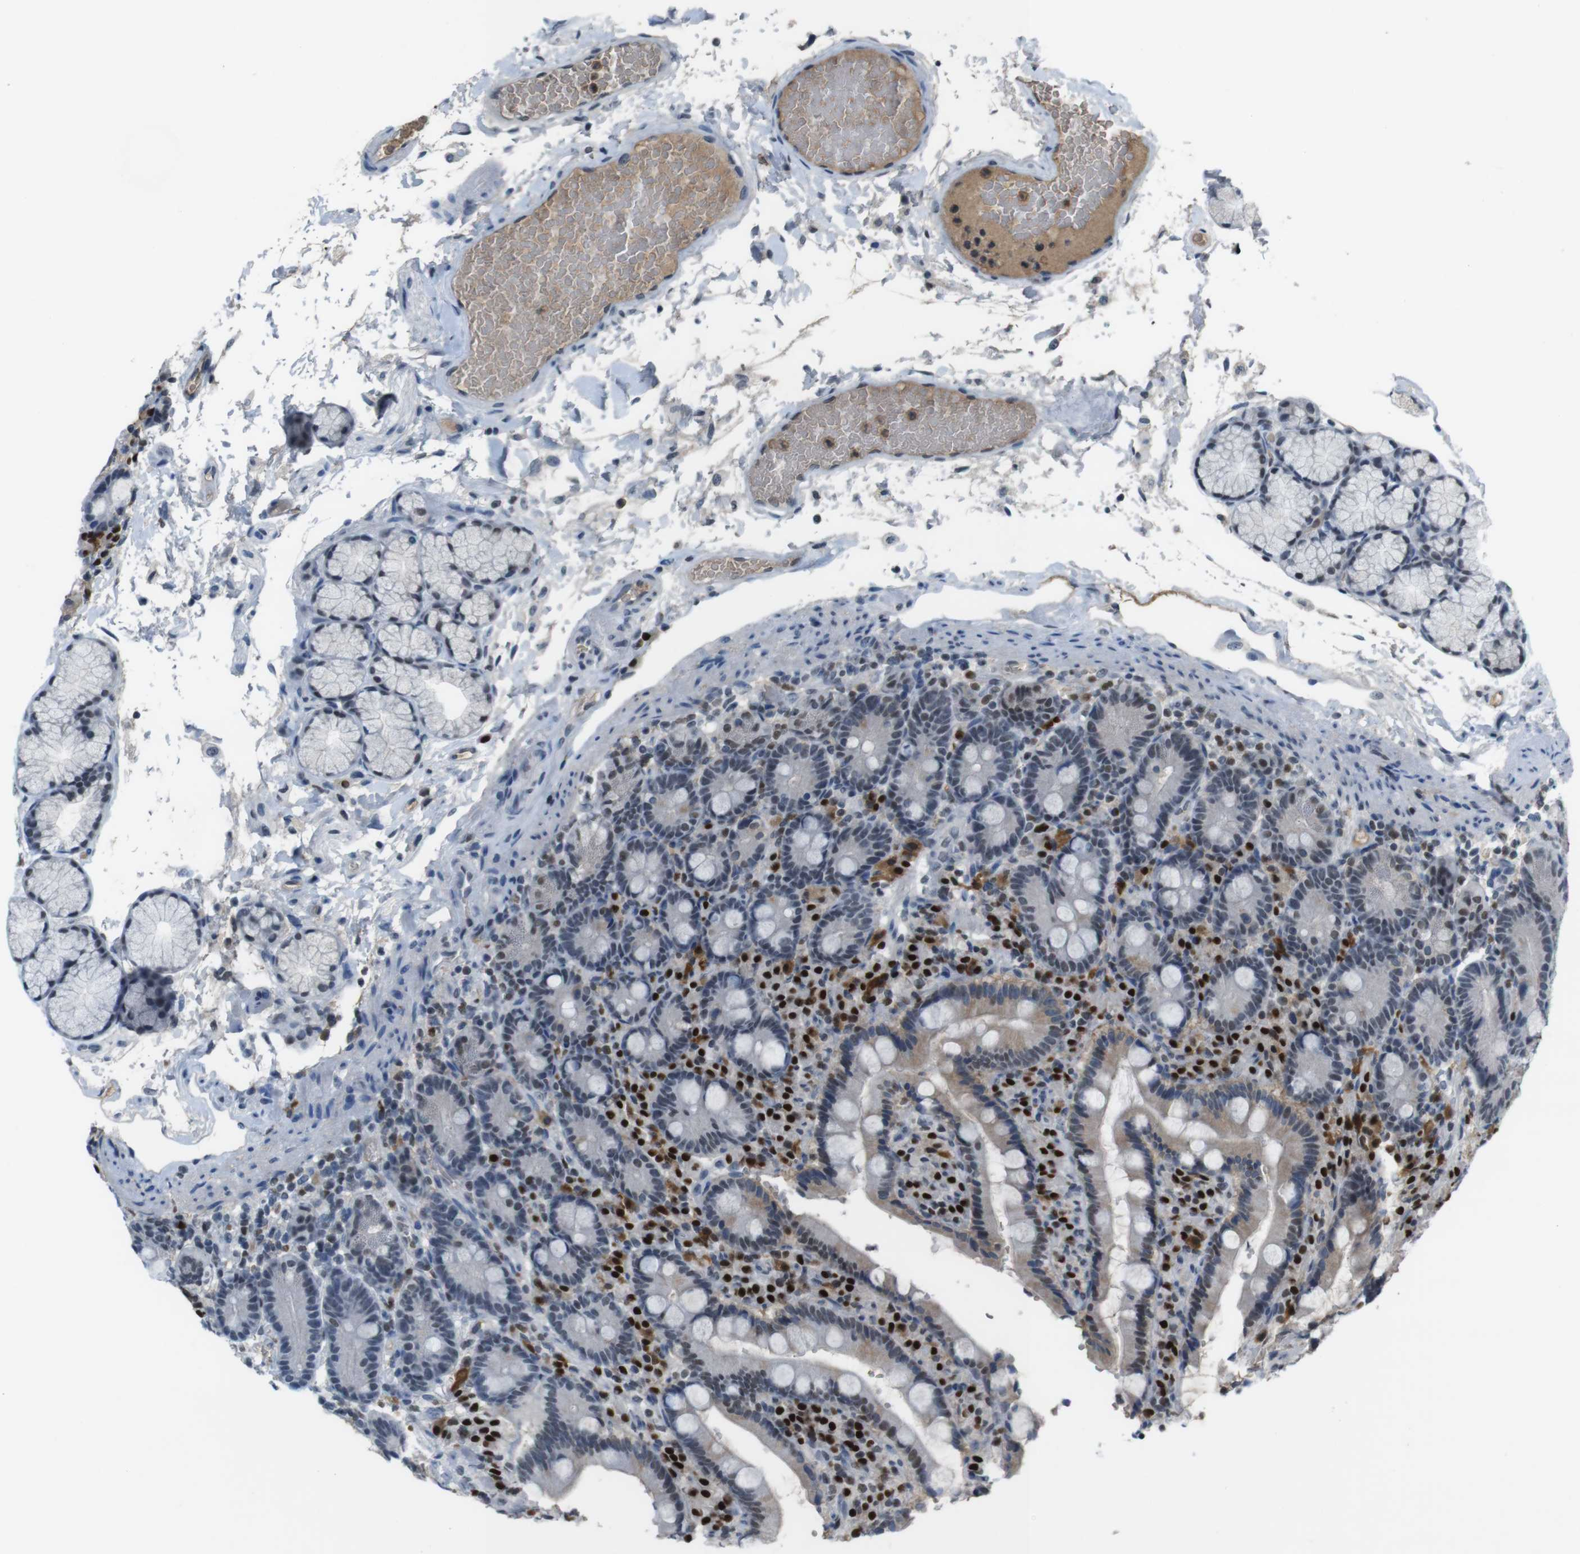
{"staining": {"intensity": "moderate", "quantity": "<25%", "location": "cytoplasmic/membranous"}, "tissue": "duodenum", "cell_type": "Glandular cells", "image_type": "normal", "snomed": [{"axis": "morphology", "description": "Normal tissue, NOS"}, {"axis": "topography", "description": "Small intestine, NOS"}], "caption": "High-power microscopy captured an immunohistochemistry (IHC) micrograph of normal duodenum, revealing moderate cytoplasmic/membranous expression in approximately <25% of glandular cells.", "gene": "SUB1", "patient": {"sex": "female", "age": 71}}